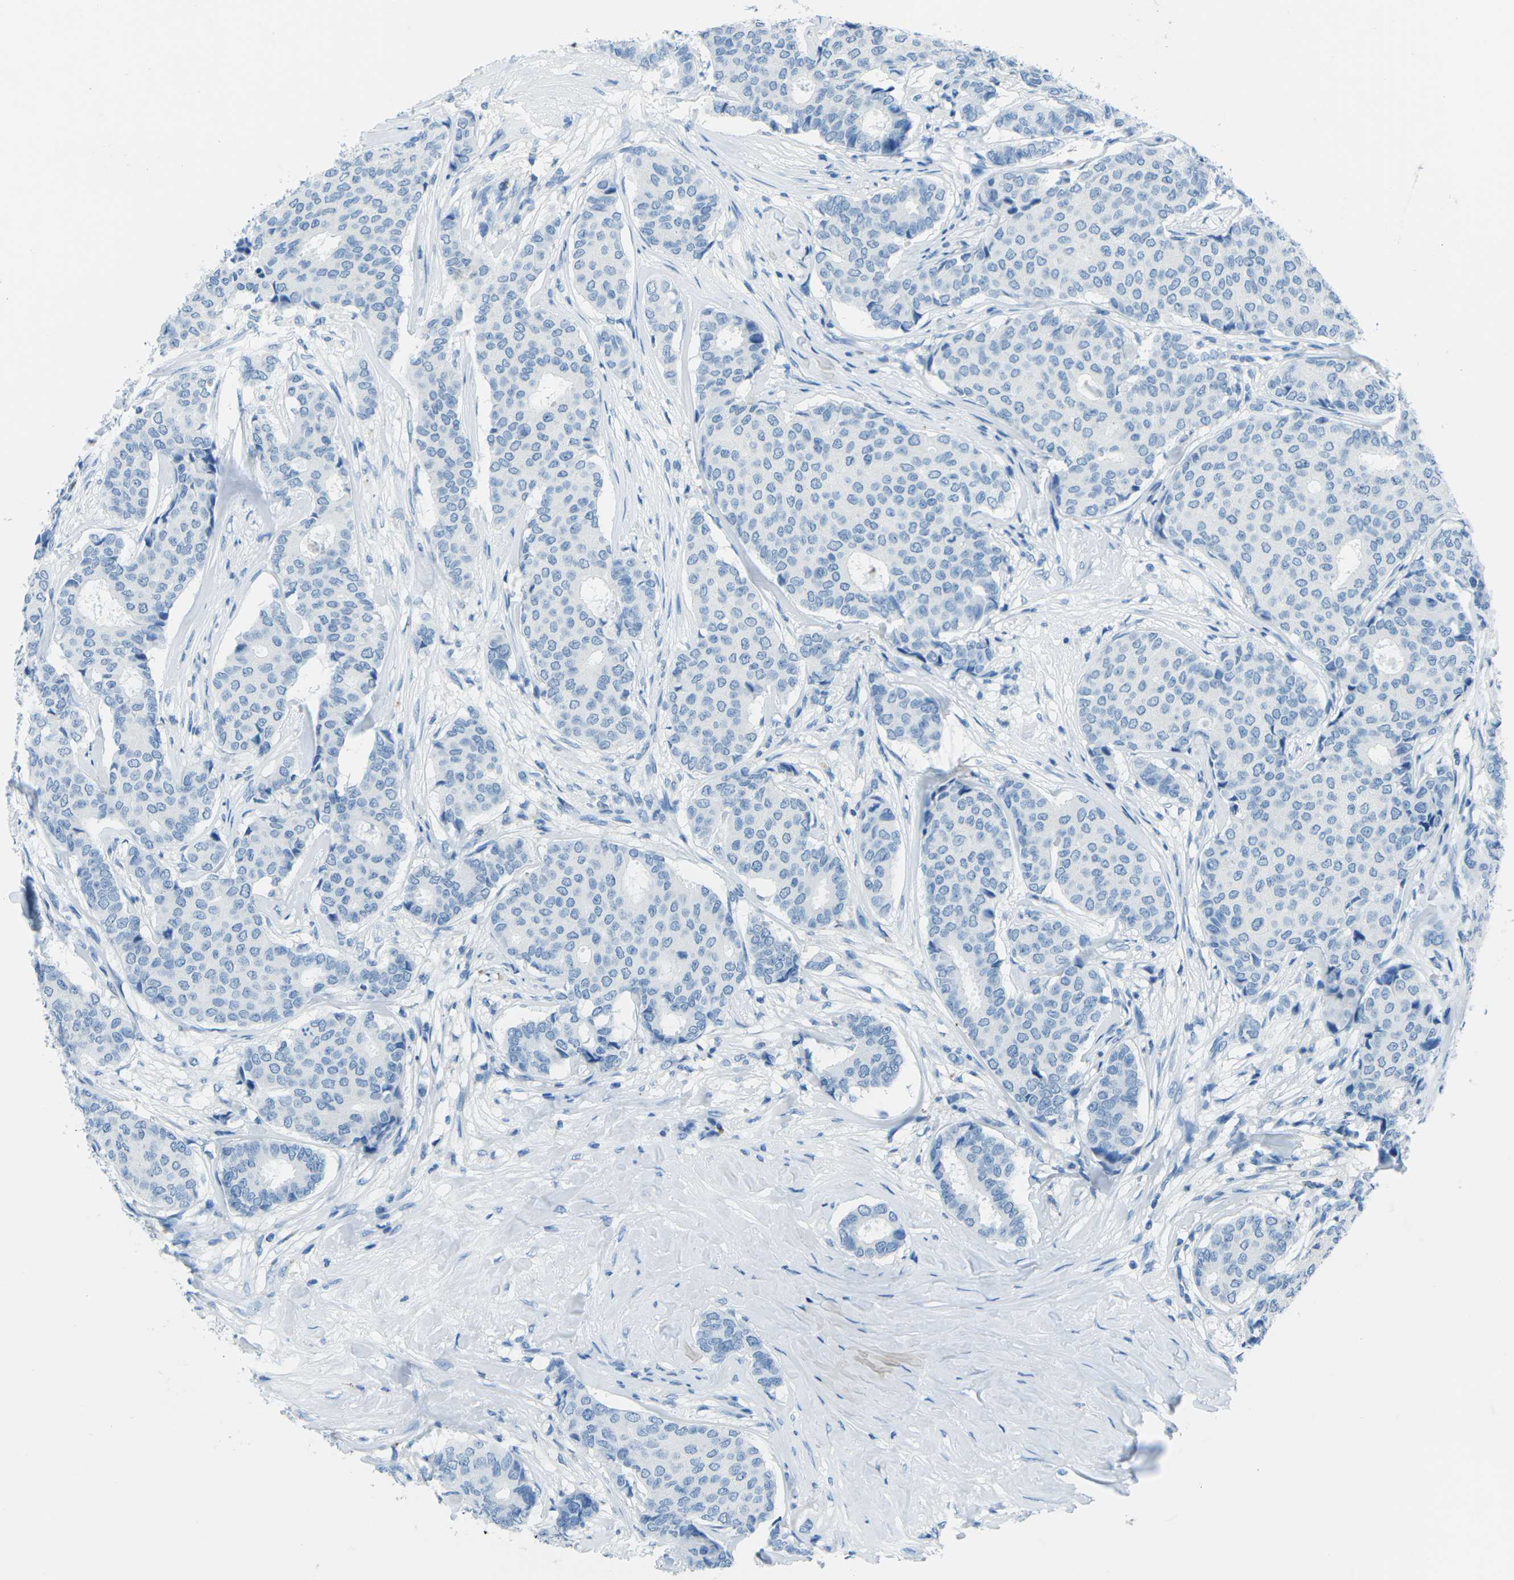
{"staining": {"intensity": "negative", "quantity": "none", "location": "none"}, "tissue": "breast cancer", "cell_type": "Tumor cells", "image_type": "cancer", "snomed": [{"axis": "morphology", "description": "Duct carcinoma"}, {"axis": "topography", "description": "Breast"}], "caption": "Tumor cells show no significant protein expression in invasive ductal carcinoma (breast).", "gene": "MYH8", "patient": {"sex": "female", "age": 75}}